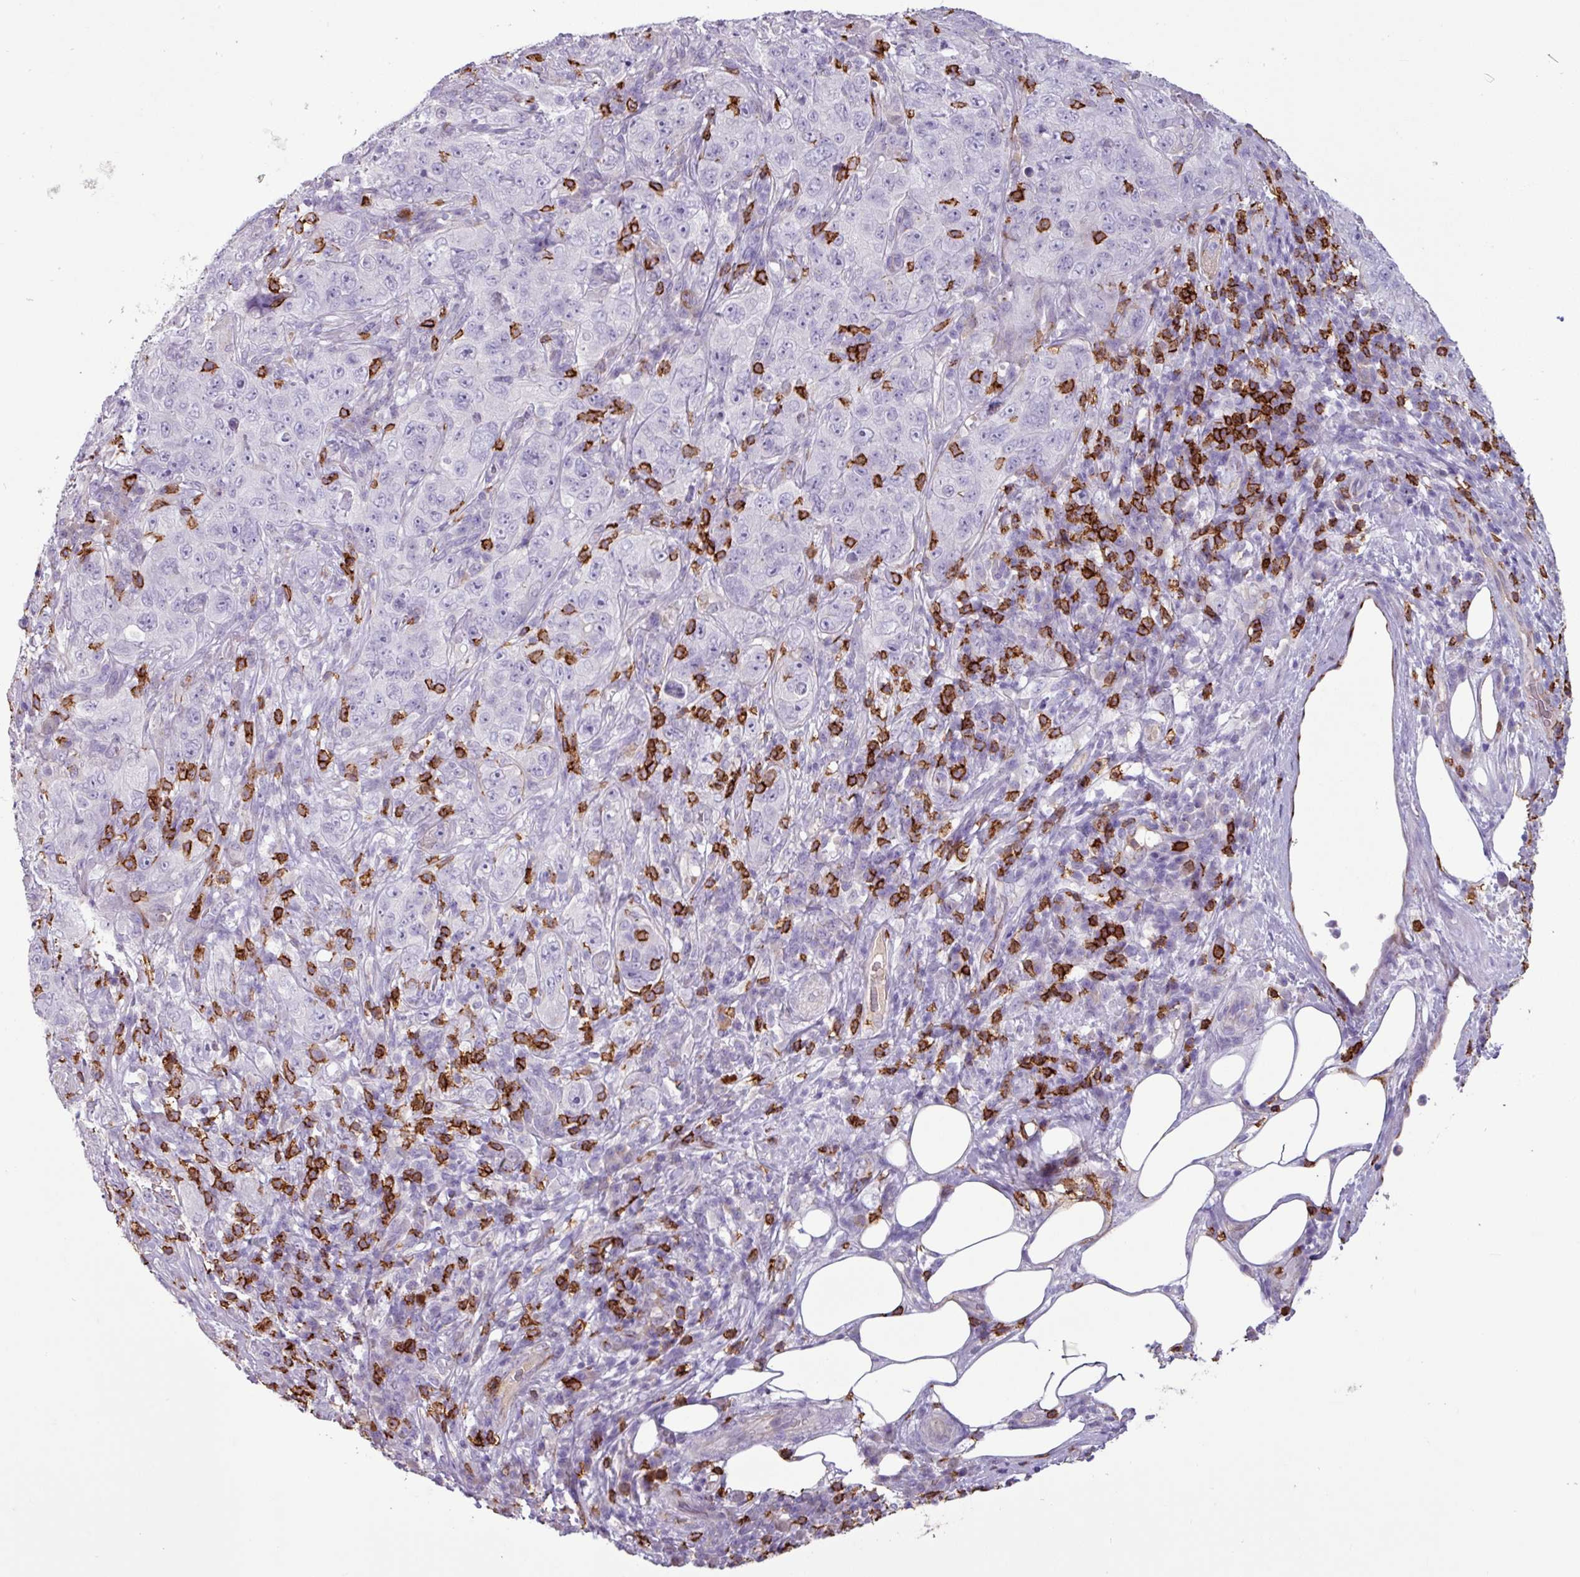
{"staining": {"intensity": "negative", "quantity": "none", "location": "none"}, "tissue": "pancreatic cancer", "cell_type": "Tumor cells", "image_type": "cancer", "snomed": [{"axis": "morphology", "description": "Adenocarcinoma, NOS"}, {"axis": "topography", "description": "Pancreas"}], "caption": "High magnification brightfield microscopy of pancreatic adenocarcinoma stained with DAB (brown) and counterstained with hematoxylin (blue): tumor cells show no significant staining.", "gene": "CD8A", "patient": {"sex": "male", "age": 68}}